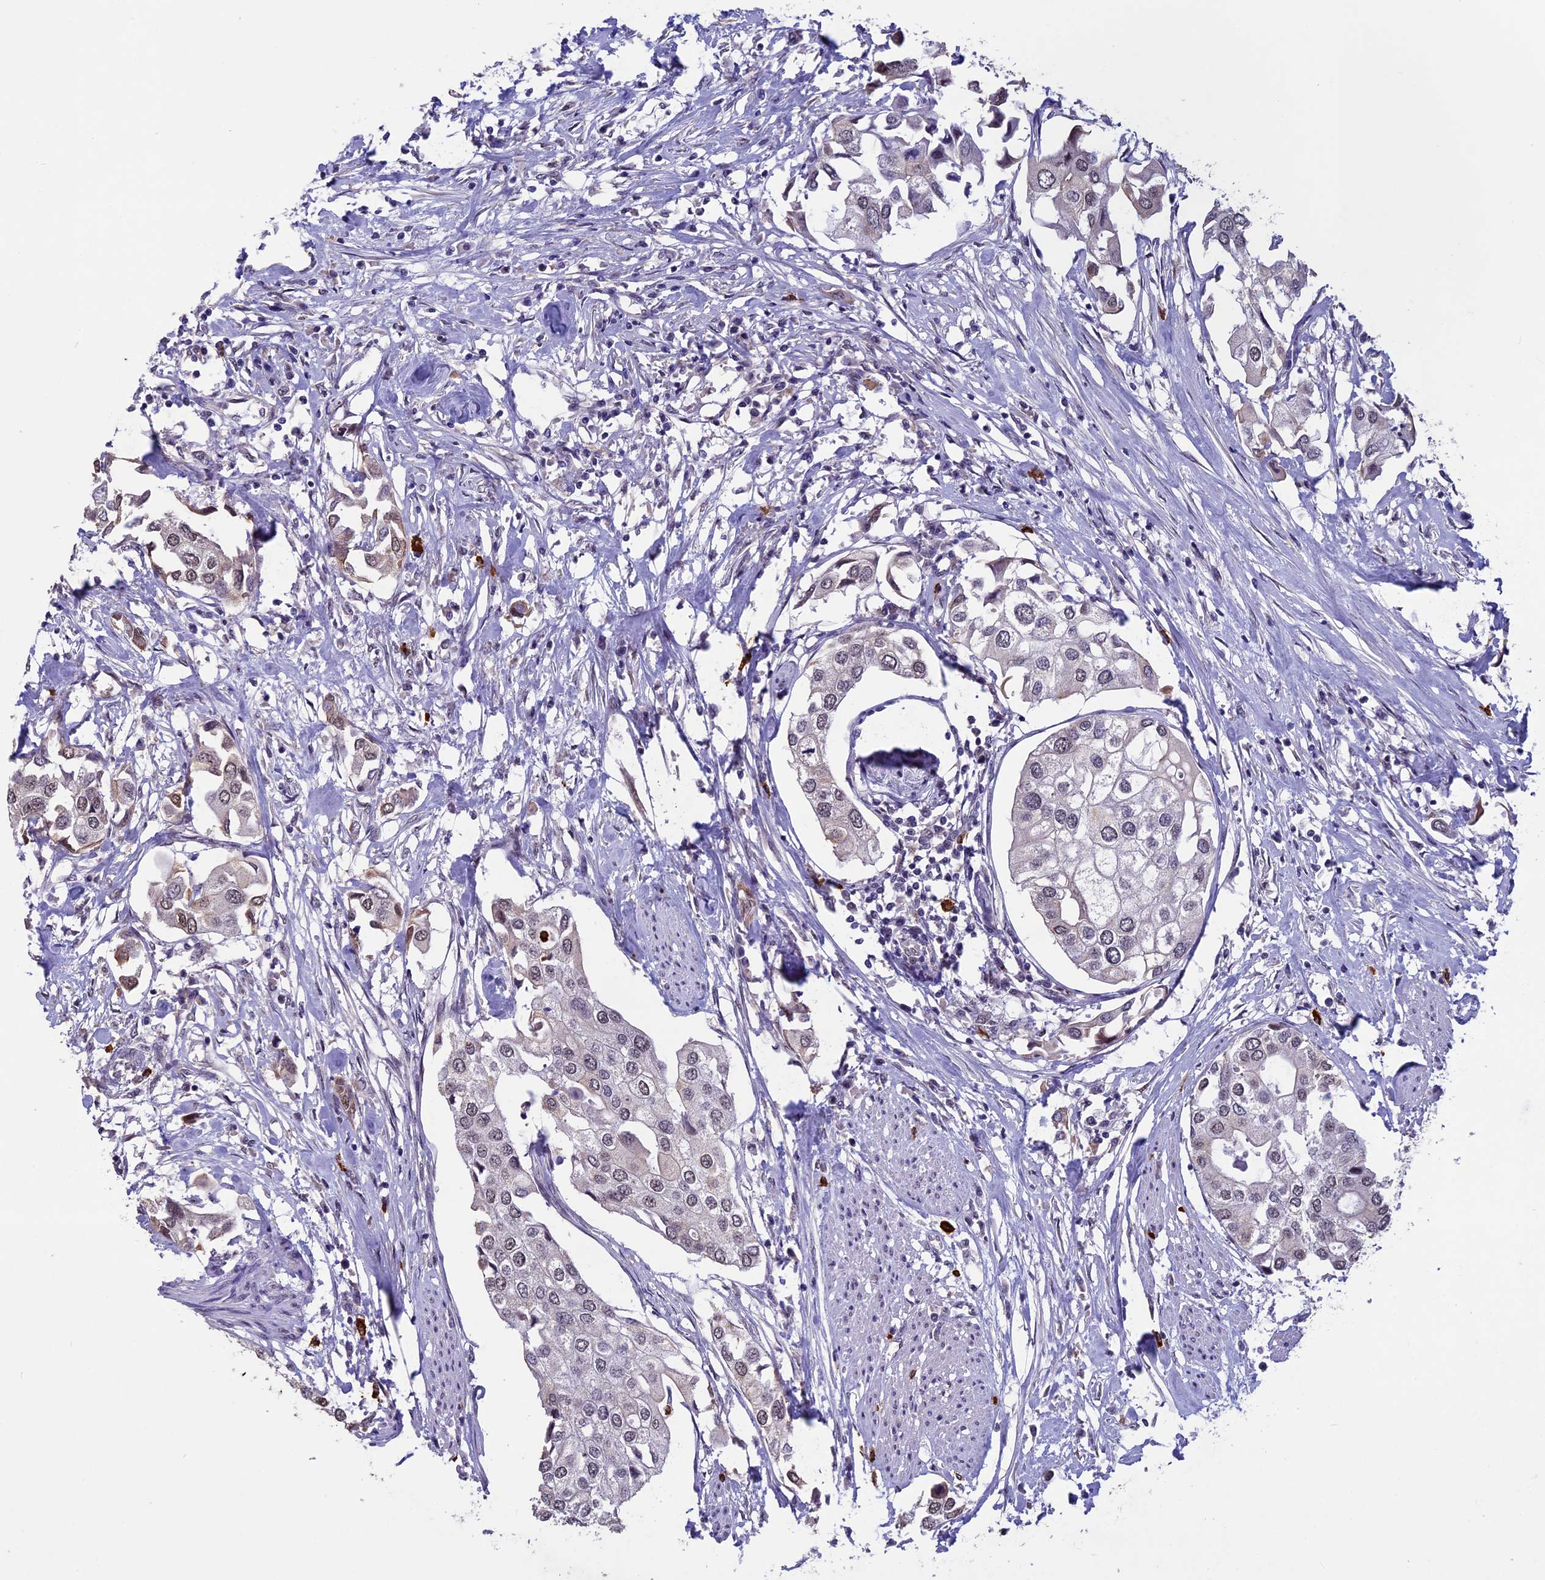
{"staining": {"intensity": "weak", "quantity": "25%-75%", "location": "nuclear"}, "tissue": "urothelial cancer", "cell_type": "Tumor cells", "image_type": "cancer", "snomed": [{"axis": "morphology", "description": "Urothelial carcinoma, High grade"}, {"axis": "topography", "description": "Urinary bladder"}], "caption": "Immunohistochemical staining of human high-grade urothelial carcinoma displays weak nuclear protein staining in approximately 25%-75% of tumor cells. (DAB (3,3'-diaminobenzidine) IHC with brightfield microscopy, high magnification).", "gene": "RNF40", "patient": {"sex": "male", "age": 64}}